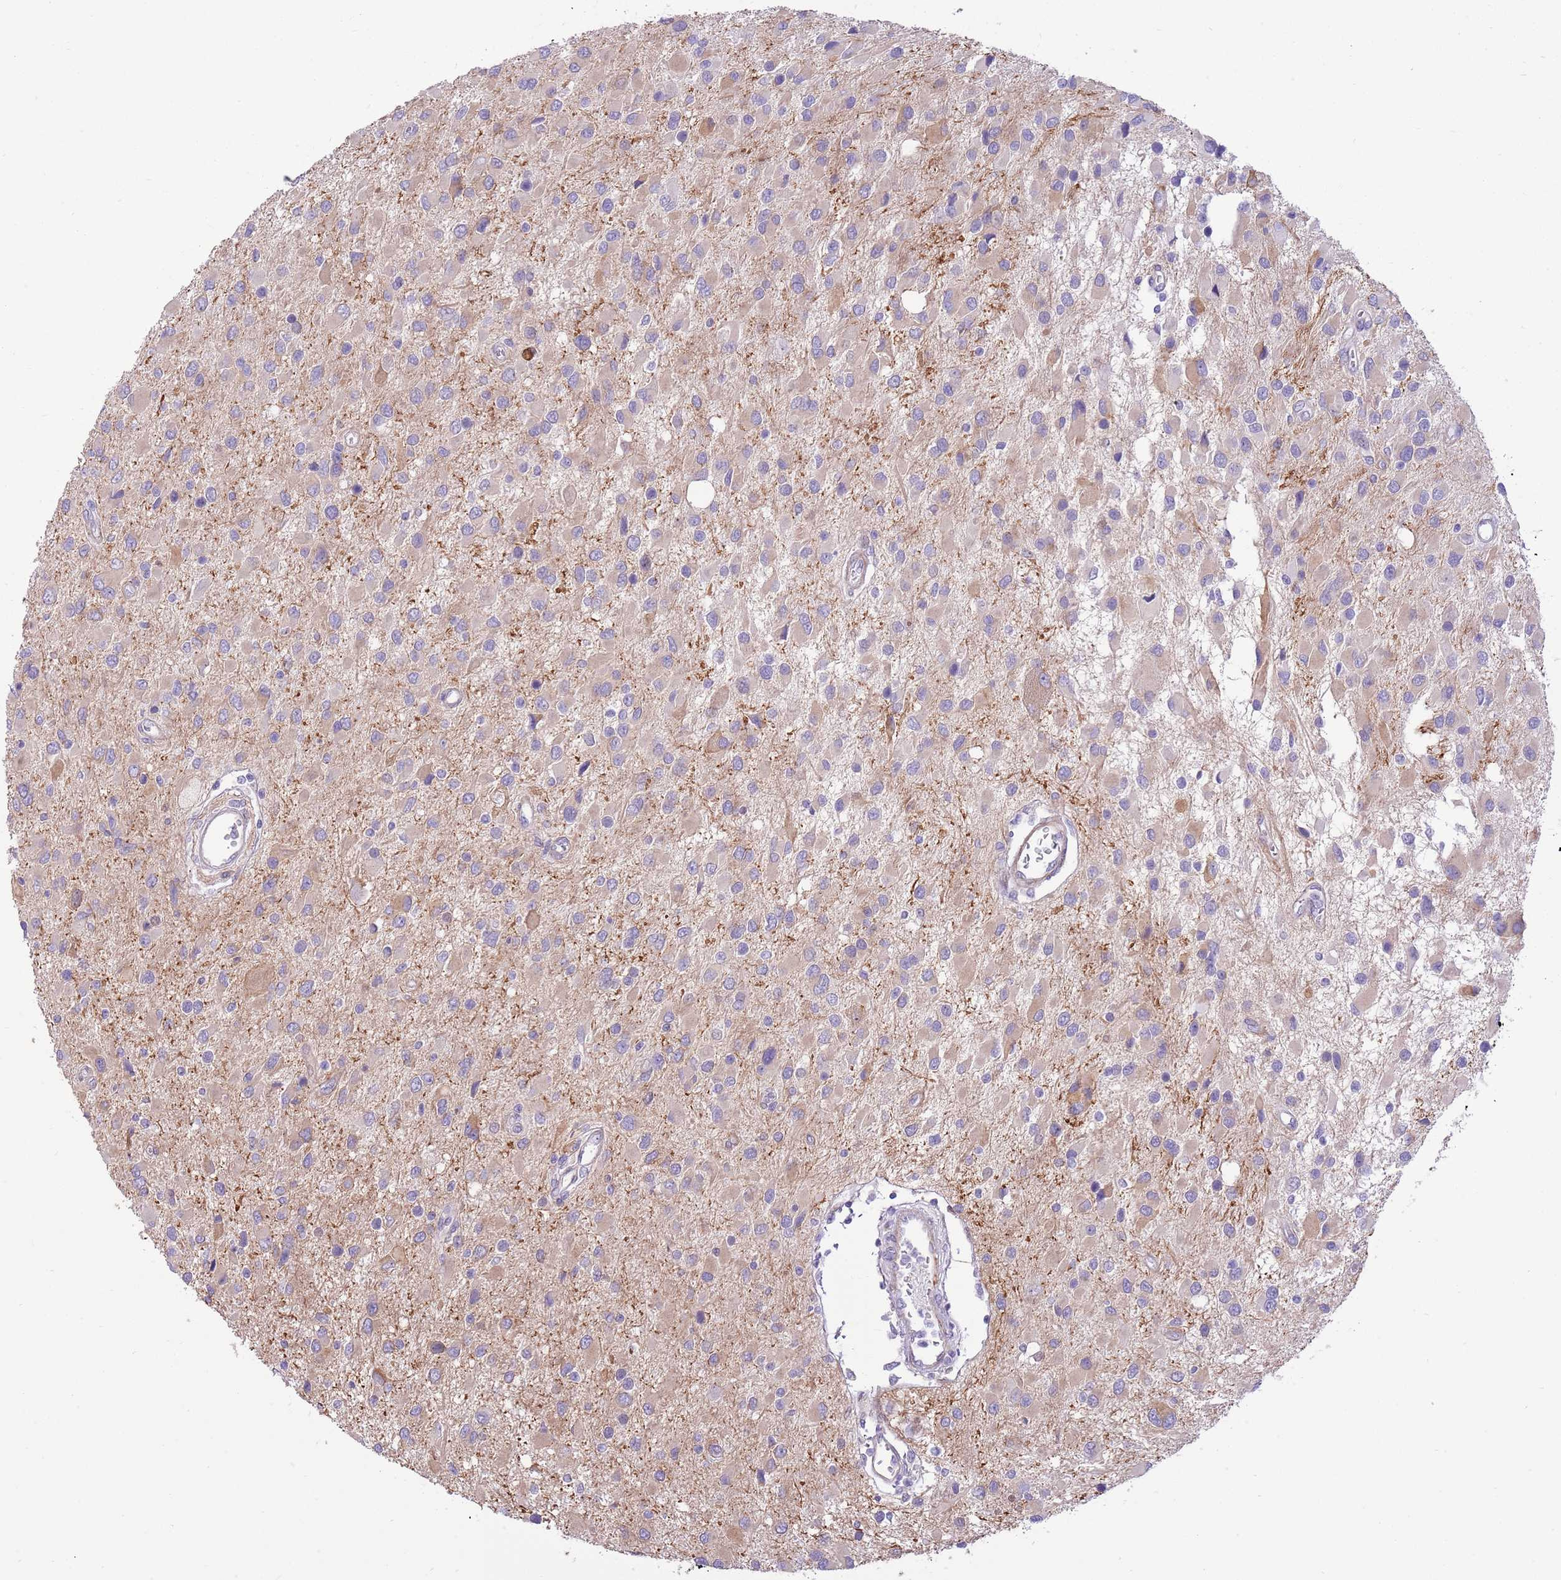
{"staining": {"intensity": "weak", "quantity": "<25%", "location": "cytoplasmic/membranous"}, "tissue": "glioma", "cell_type": "Tumor cells", "image_type": "cancer", "snomed": [{"axis": "morphology", "description": "Glioma, malignant, High grade"}, {"axis": "topography", "description": "Brain"}], "caption": "A micrograph of human malignant glioma (high-grade) is negative for staining in tumor cells.", "gene": "ZC4H2", "patient": {"sex": "male", "age": 53}}